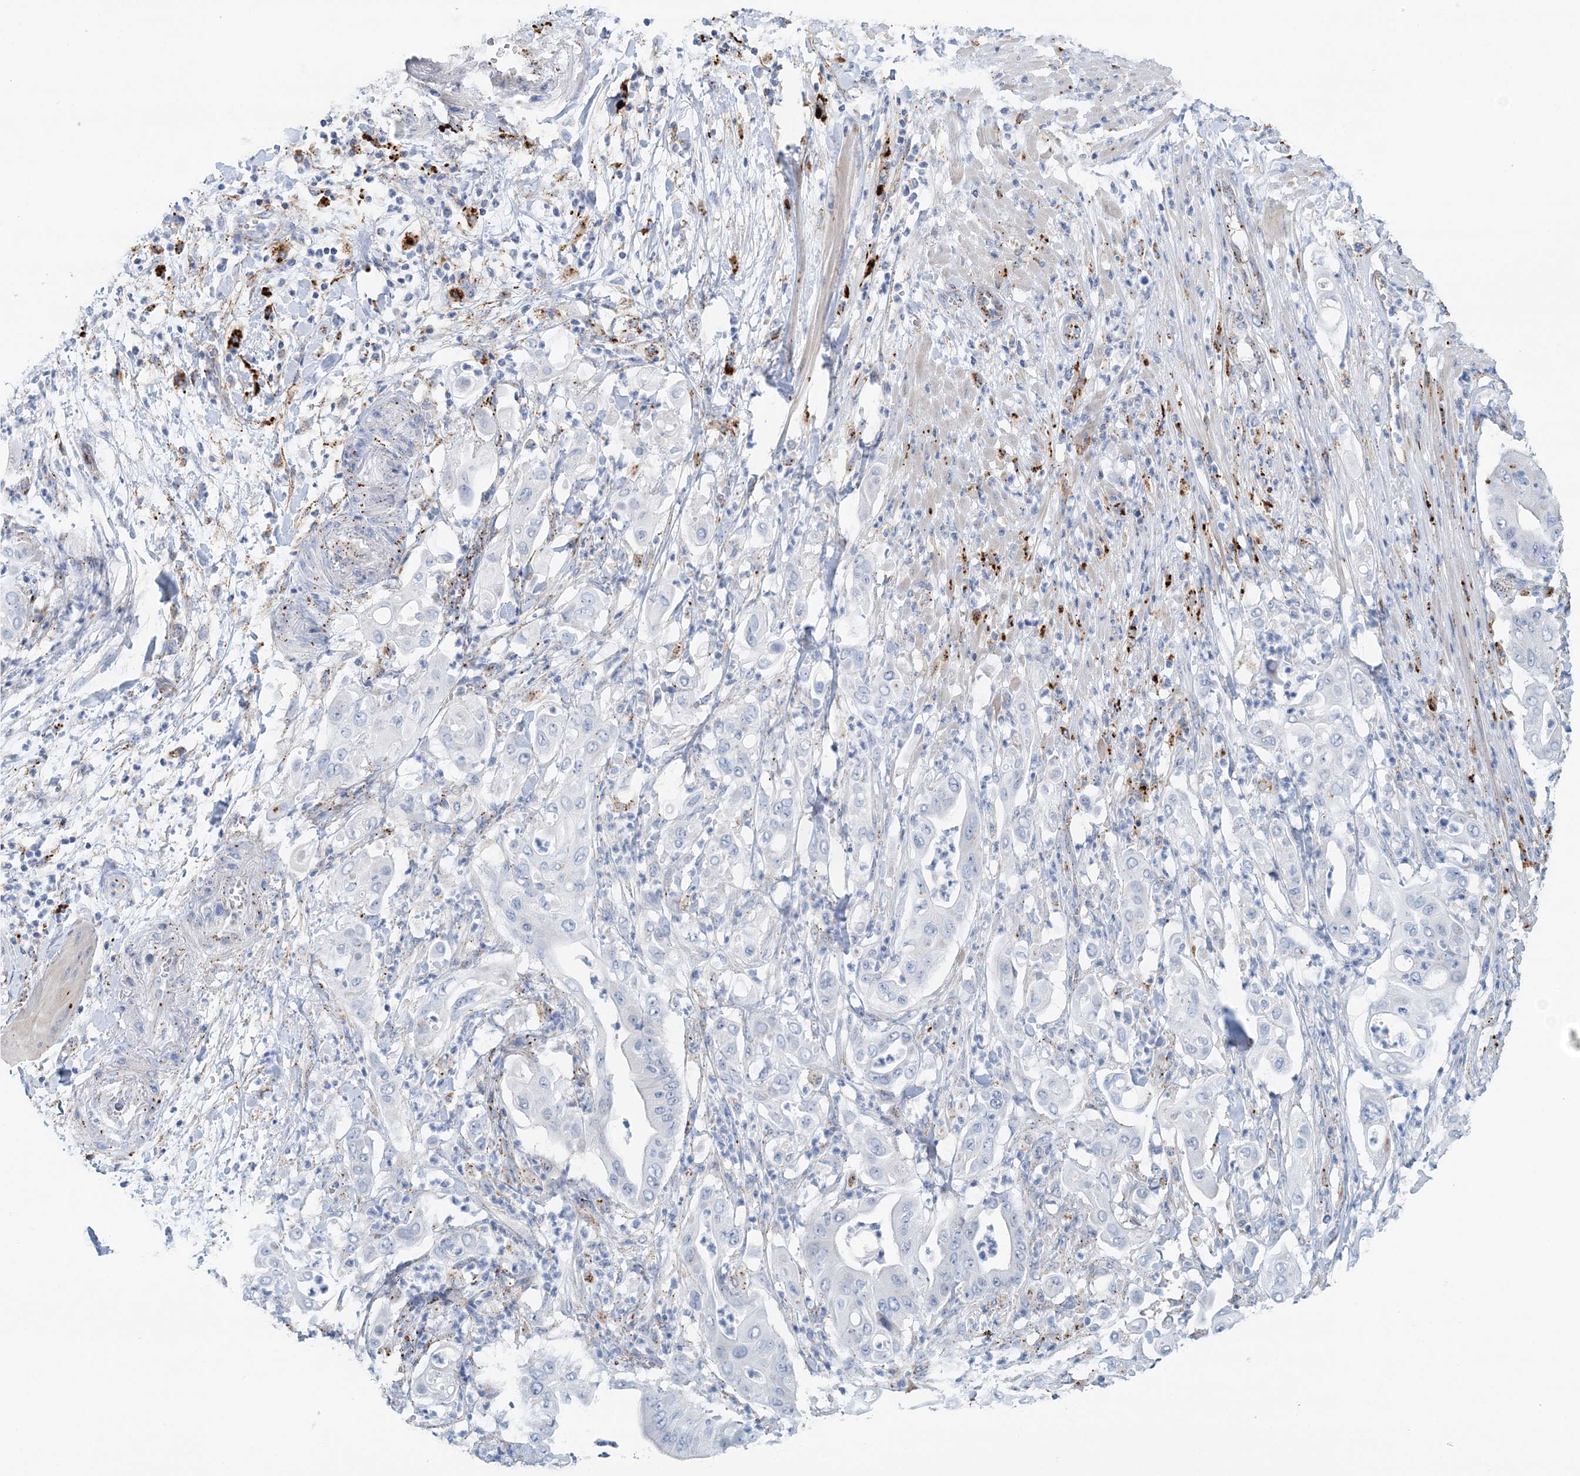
{"staining": {"intensity": "negative", "quantity": "none", "location": "none"}, "tissue": "pancreatic cancer", "cell_type": "Tumor cells", "image_type": "cancer", "snomed": [{"axis": "morphology", "description": "Adenocarcinoma, NOS"}, {"axis": "topography", "description": "Pancreas"}], "caption": "There is no significant staining in tumor cells of adenocarcinoma (pancreatic).", "gene": "TPP1", "patient": {"sex": "female", "age": 77}}